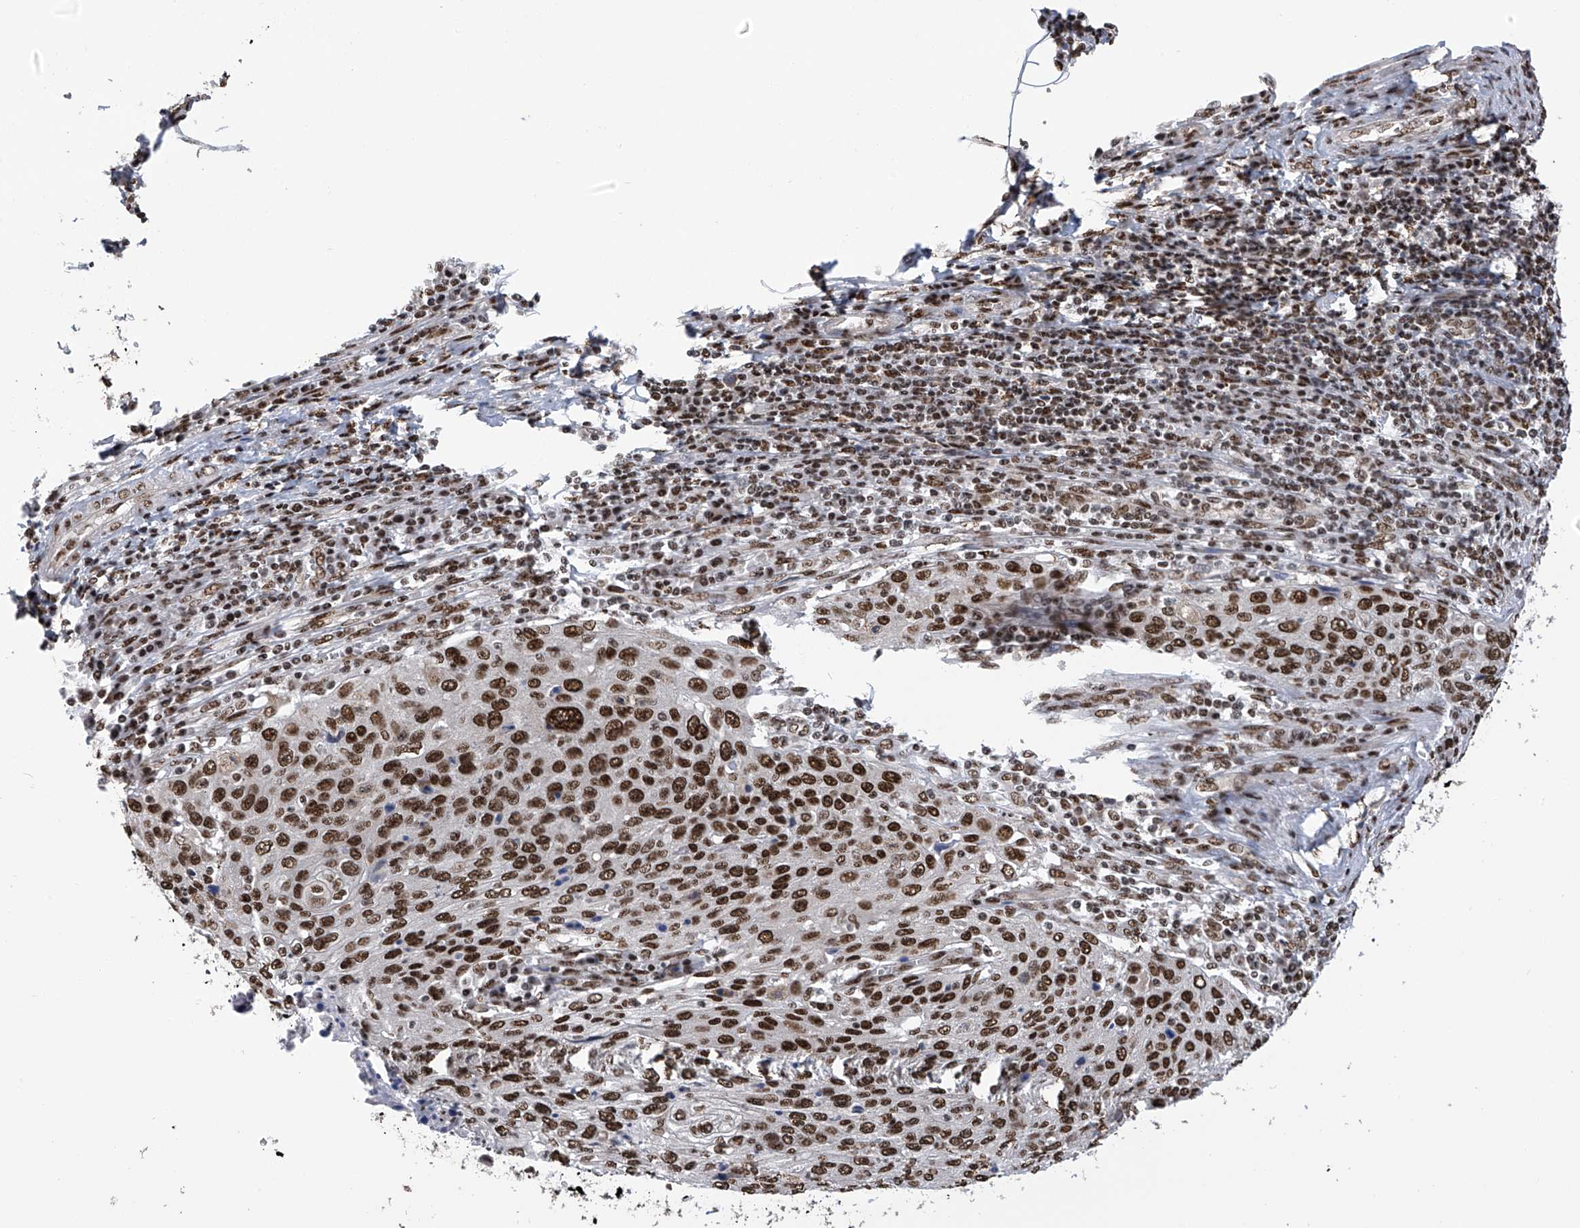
{"staining": {"intensity": "strong", "quantity": ">75%", "location": "nuclear"}, "tissue": "cervical cancer", "cell_type": "Tumor cells", "image_type": "cancer", "snomed": [{"axis": "morphology", "description": "Squamous cell carcinoma, NOS"}, {"axis": "topography", "description": "Cervix"}], "caption": "Cervical squamous cell carcinoma tissue exhibits strong nuclear positivity in approximately >75% of tumor cells, visualized by immunohistochemistry.", "gene": "APLF", "patient": {"sex": "female", "age": 32}}